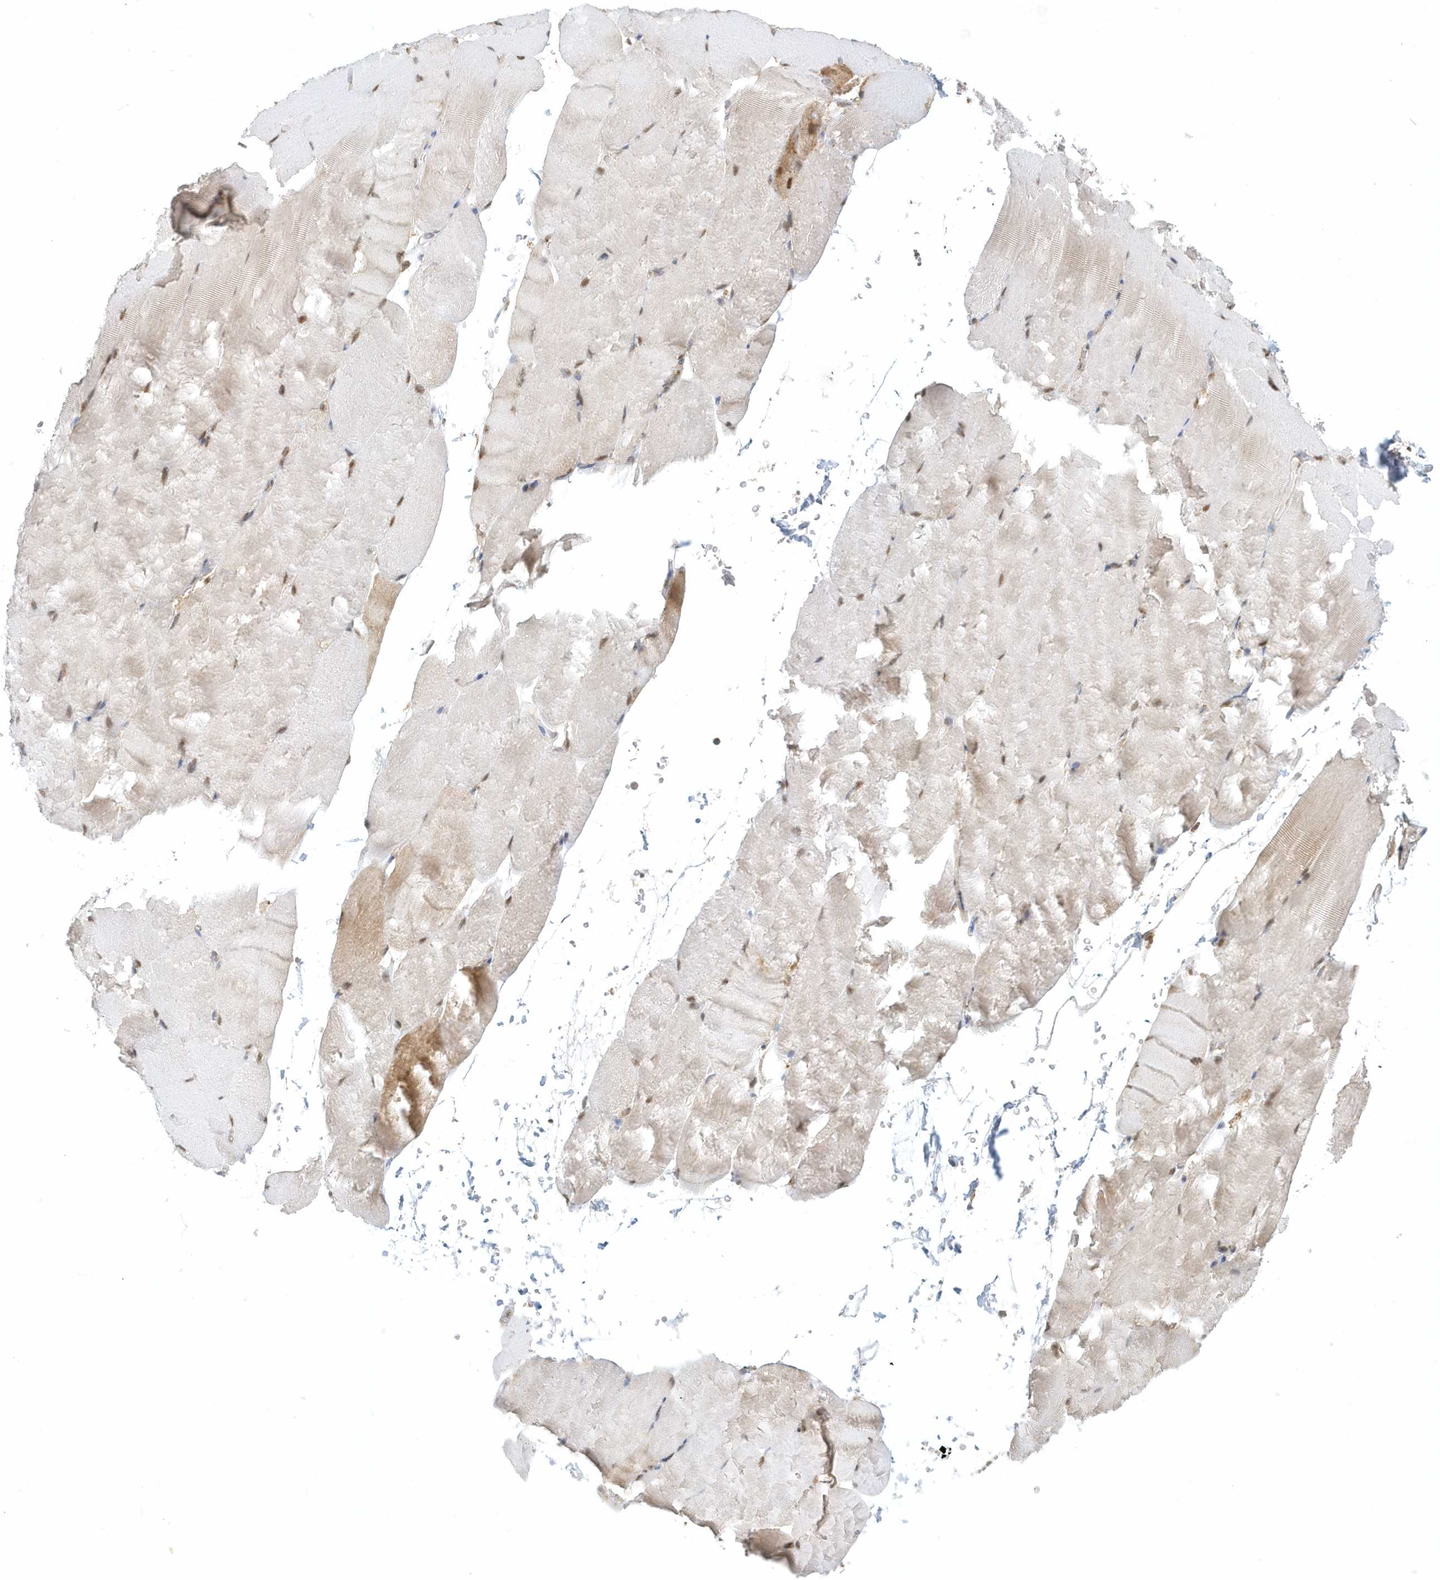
{"staining": {"intensity": "moderate", "quantity": "25%-75%", "location": "nuclear"}, "tissue": "skeletal muscle", "cell_type": "Myocytes", "image_type": "normal", "snomed": [{"axis": "morphology", "description": "Normal tissue, NOS"}, {"axis": "topography", "description": "Skeletal muscle"}, {"axis": "topography", "description": "Parathyroid gland"}], "caption": "Human skeletal muscle stained for a protein (brown) exhibits moderate nuclear positive expression in about 25%-75% of myocytes.", "gene": "PSMD6", "patient": {"sex": "female", "age": 37}}